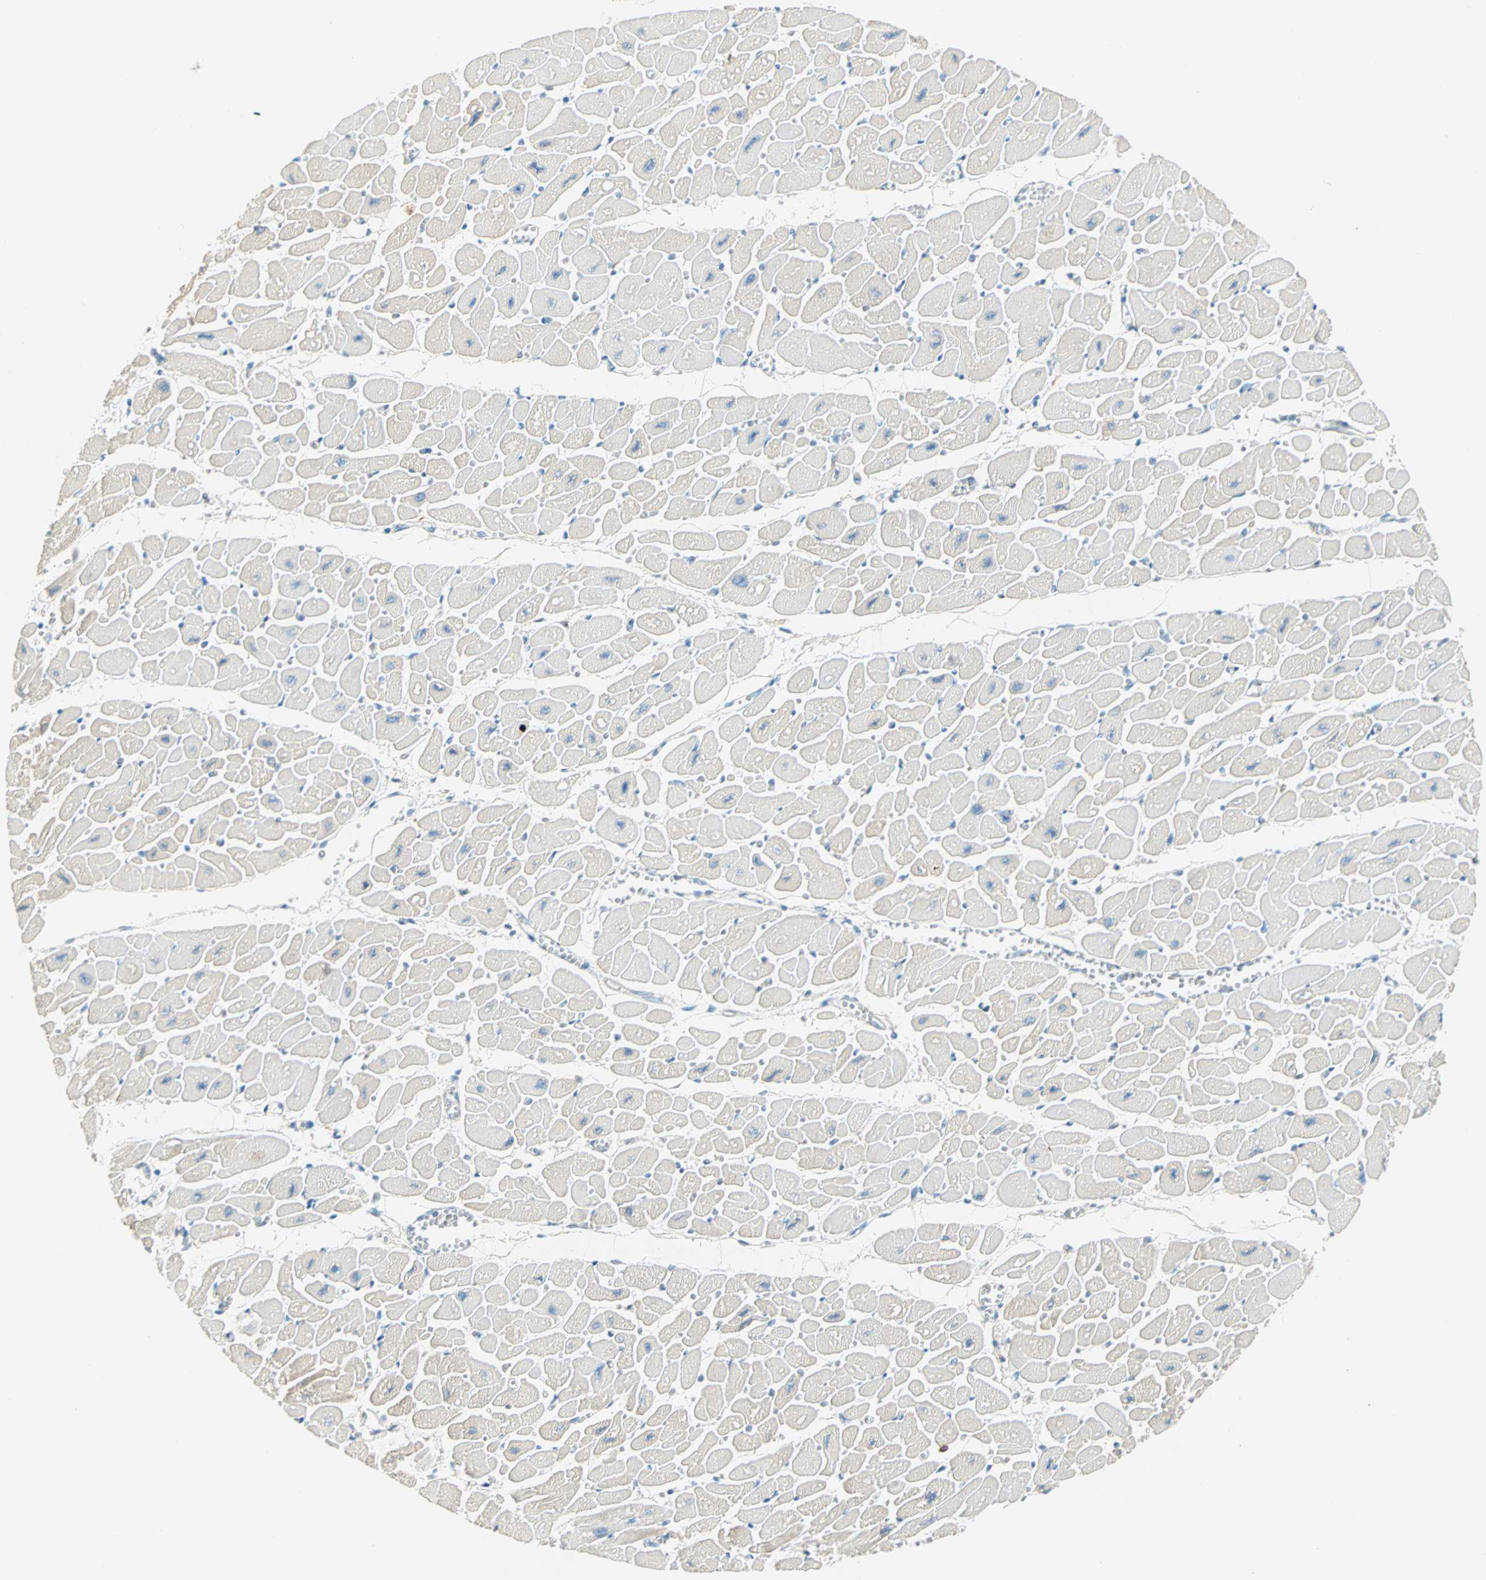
{"staining": {"intensity": "negative", "quantity": "none", "location": "none"}, "tissue": "heart muscle", "cell_type": "Cardiomyocytes", "image_type": "normal", "snomed": [{"axis": "morphology", "description": "Normal tissue, NOS"}, {"axis": "topography", "description": "Heart"}], "caption": "An IHC image of benign heart muscle is shown. There is no staining in cardiomyocytes of heart muscle. (Immunohistochemistry, brightfield microscopy, high magnification).", "gene": "ATF6", "patient": {"sex": "female", "age": 54}}